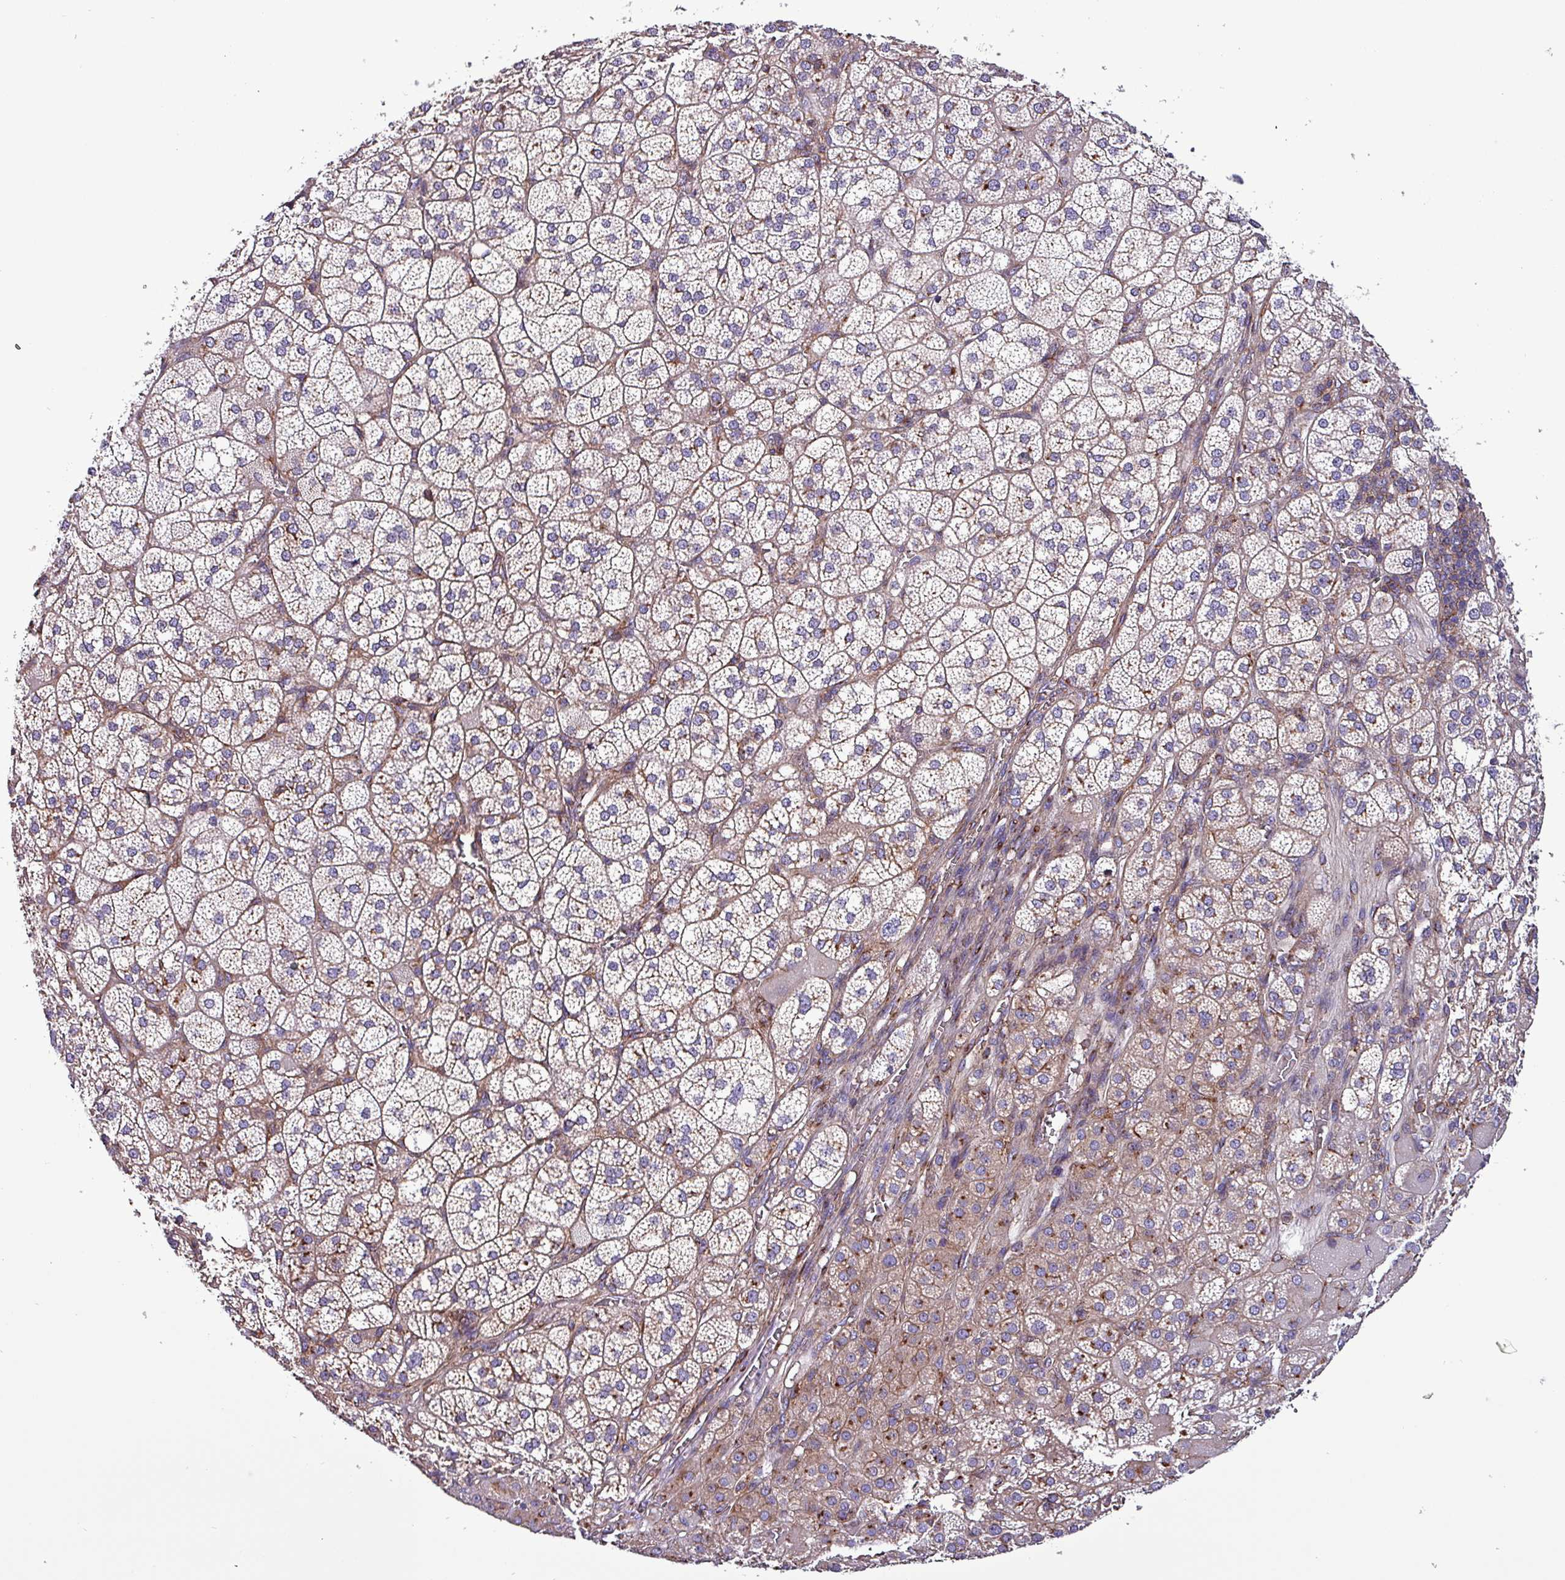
{"staining": {"intensity": "moderate", "quantity": "25%-75%", "location": "cytoplasmic/membranous"}, "tissue": "adrenal gland", "cell_type": "Glandular cells", "image_type": "normal", "snomed": [{"axis": "morphology", "description": "Normal tissue, NOS"}, {"axis": "topography", "description": "Adrenal gland"}], "caption": "Glandular cells reveal moderate cytoplasmic/membranous expression in about 25%-75% of cells in unremarkable adrenal gland. Immunohistochemistry stains the protein in brown and the nuclei are stained blue.", "gene": "VAMP4", "patient": {"sex": "female", "age": 60}}